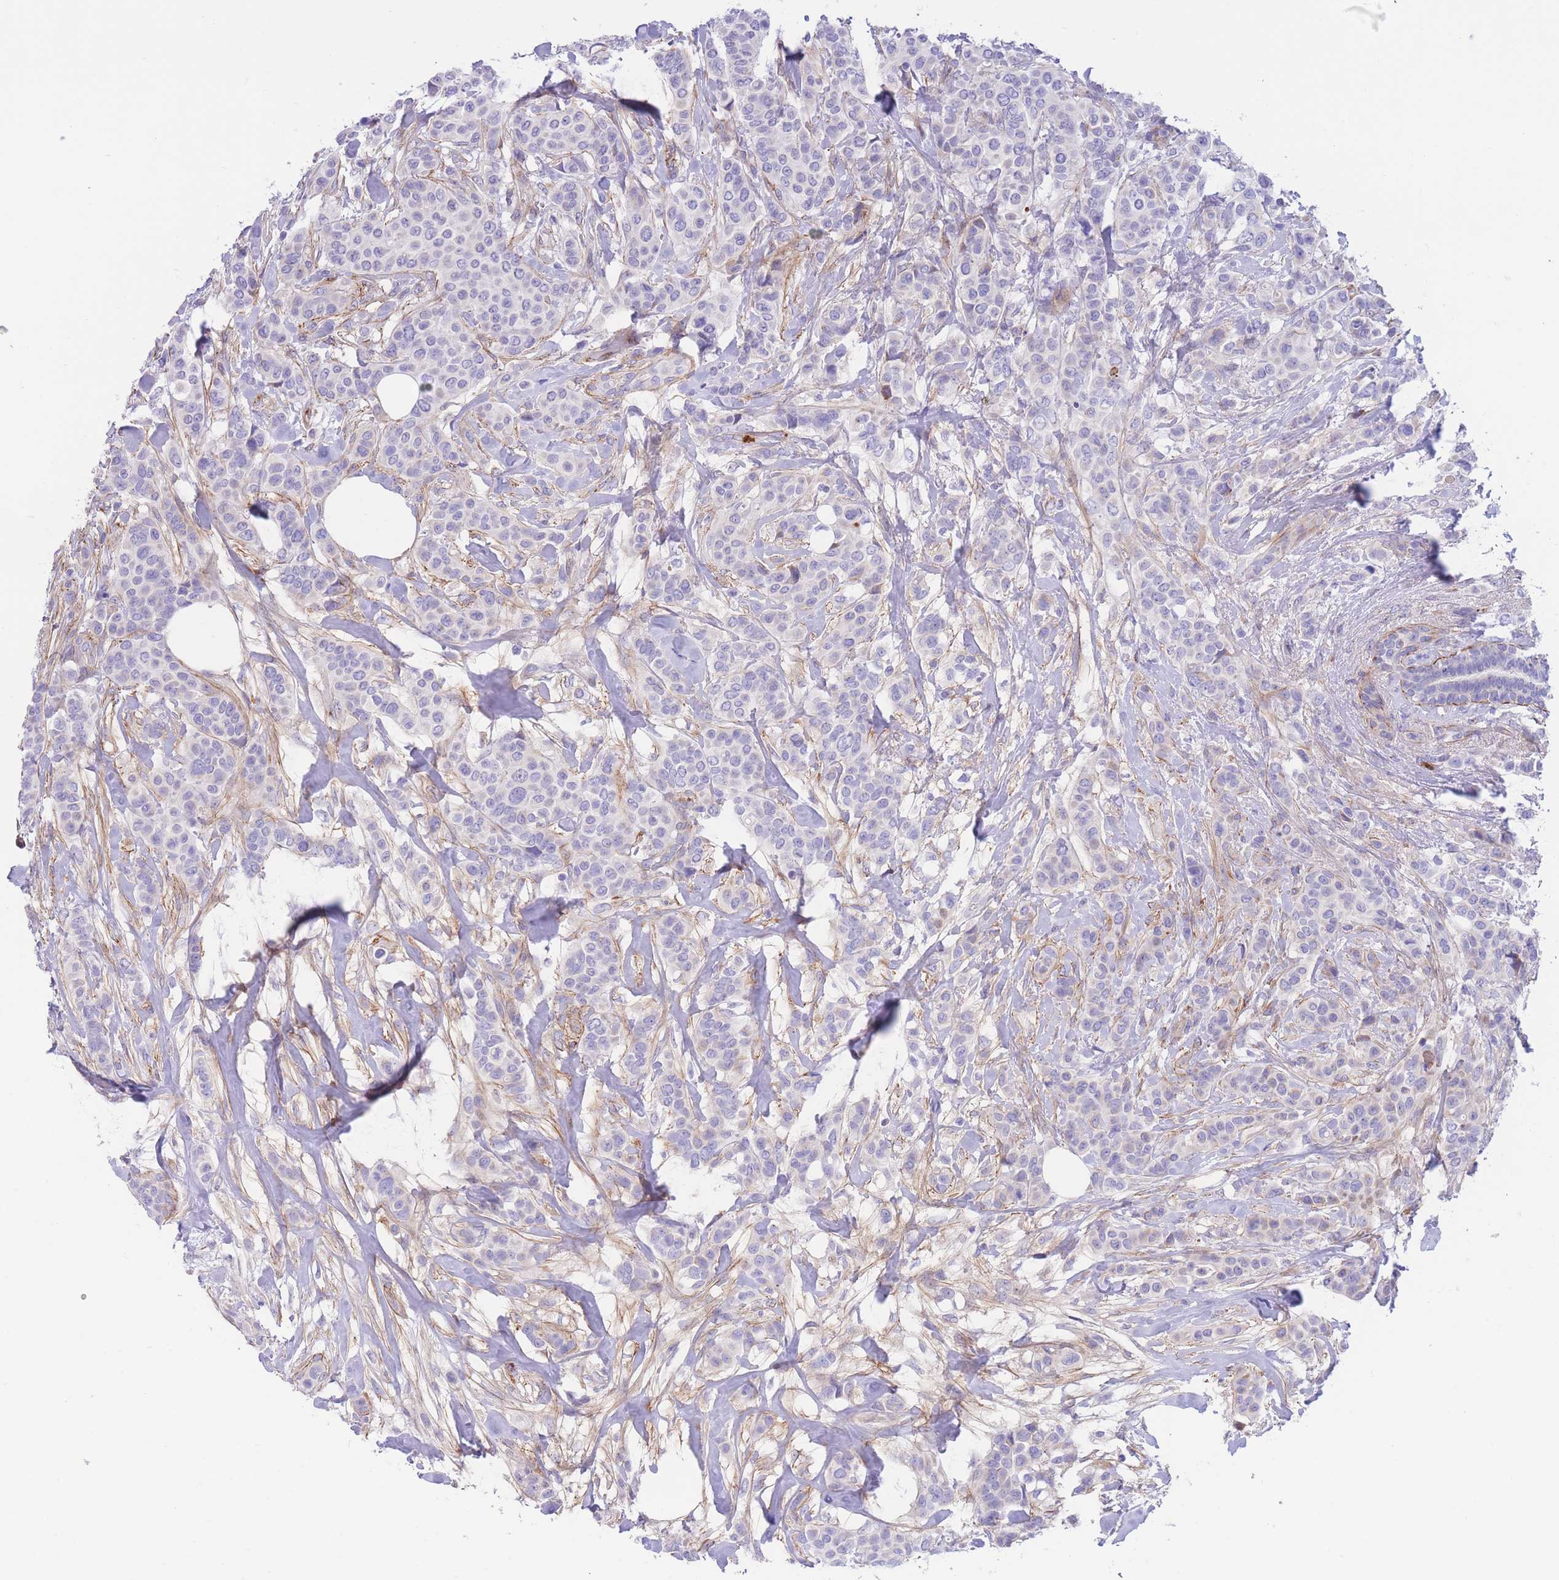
{"staining": {"intensity": "negative", "quantity": "none", "location": "none"}, "tissue": "breast cancer", "cell_type": "Tumor cells", "image_type": "cancer", "snomed": [{"axis": "morphology", "description": "Lobular carcinoma"}, {"axis": "topography", "description": "Breast"}], "caption": "Breast cancer (lobular carcinoma) was stained to show a protein in brown. There is no significant positivity in tumor cells. (DAB immunohistochemistry, high magnification).", "gene": "DET1", "patient": {"sex": "female", "age": 51}}